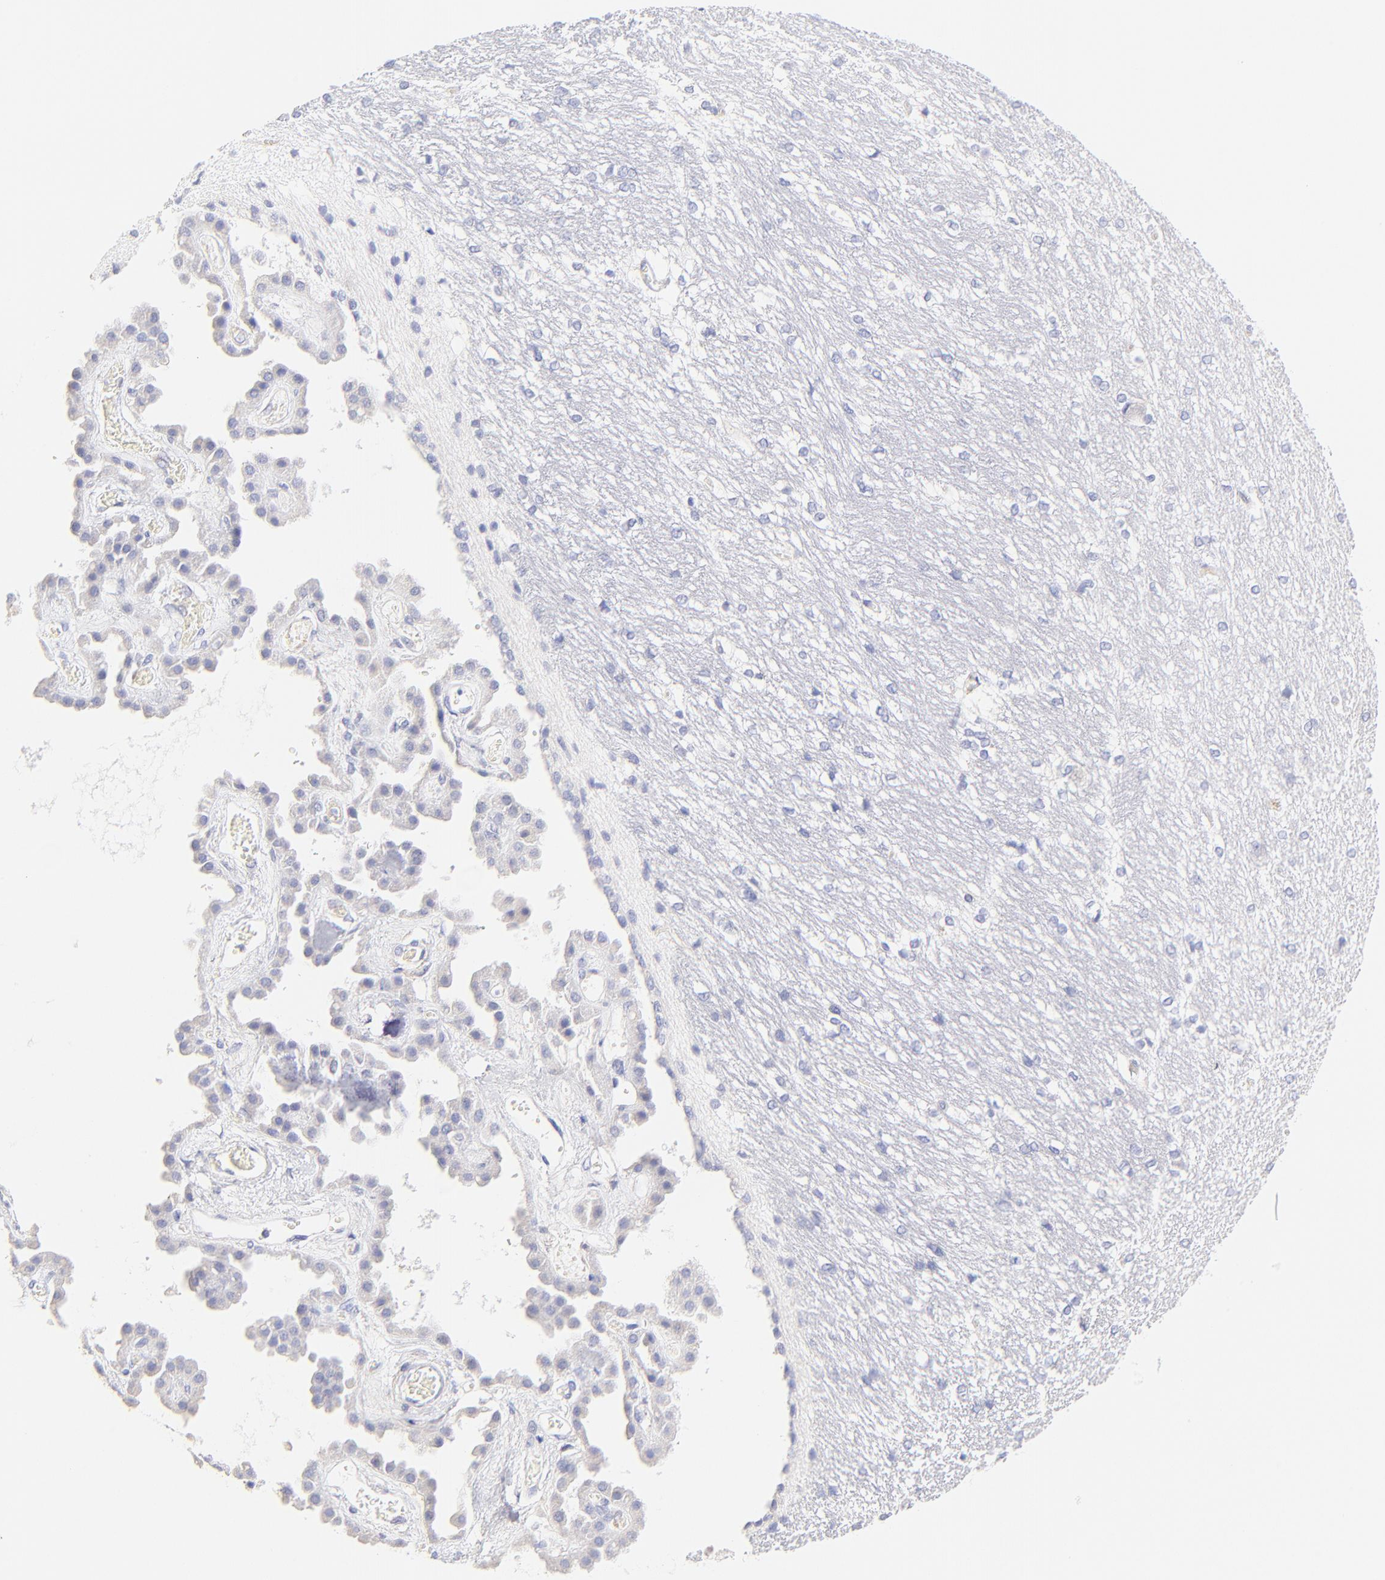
{"staining": {"intensity": "negative", "quantity": "none", "location": "none"}, "tissue": "hippocampus", "cell_type": "Glial cells", "image_type": "normal", "snomed": [{"axis": "morphology", "description": "Normal tissue, NOS"}, {"axis": "topography", "description": "Hippocampus"}], "caption": "This histopathology image is of unremarkable hippocampus stained with IHC to label a protein in brown with the nuclei are counter-stained blue. There is no expression in glial cells.", "gene": "ASB9", "patient": {"sex": "female", "age": 19}}